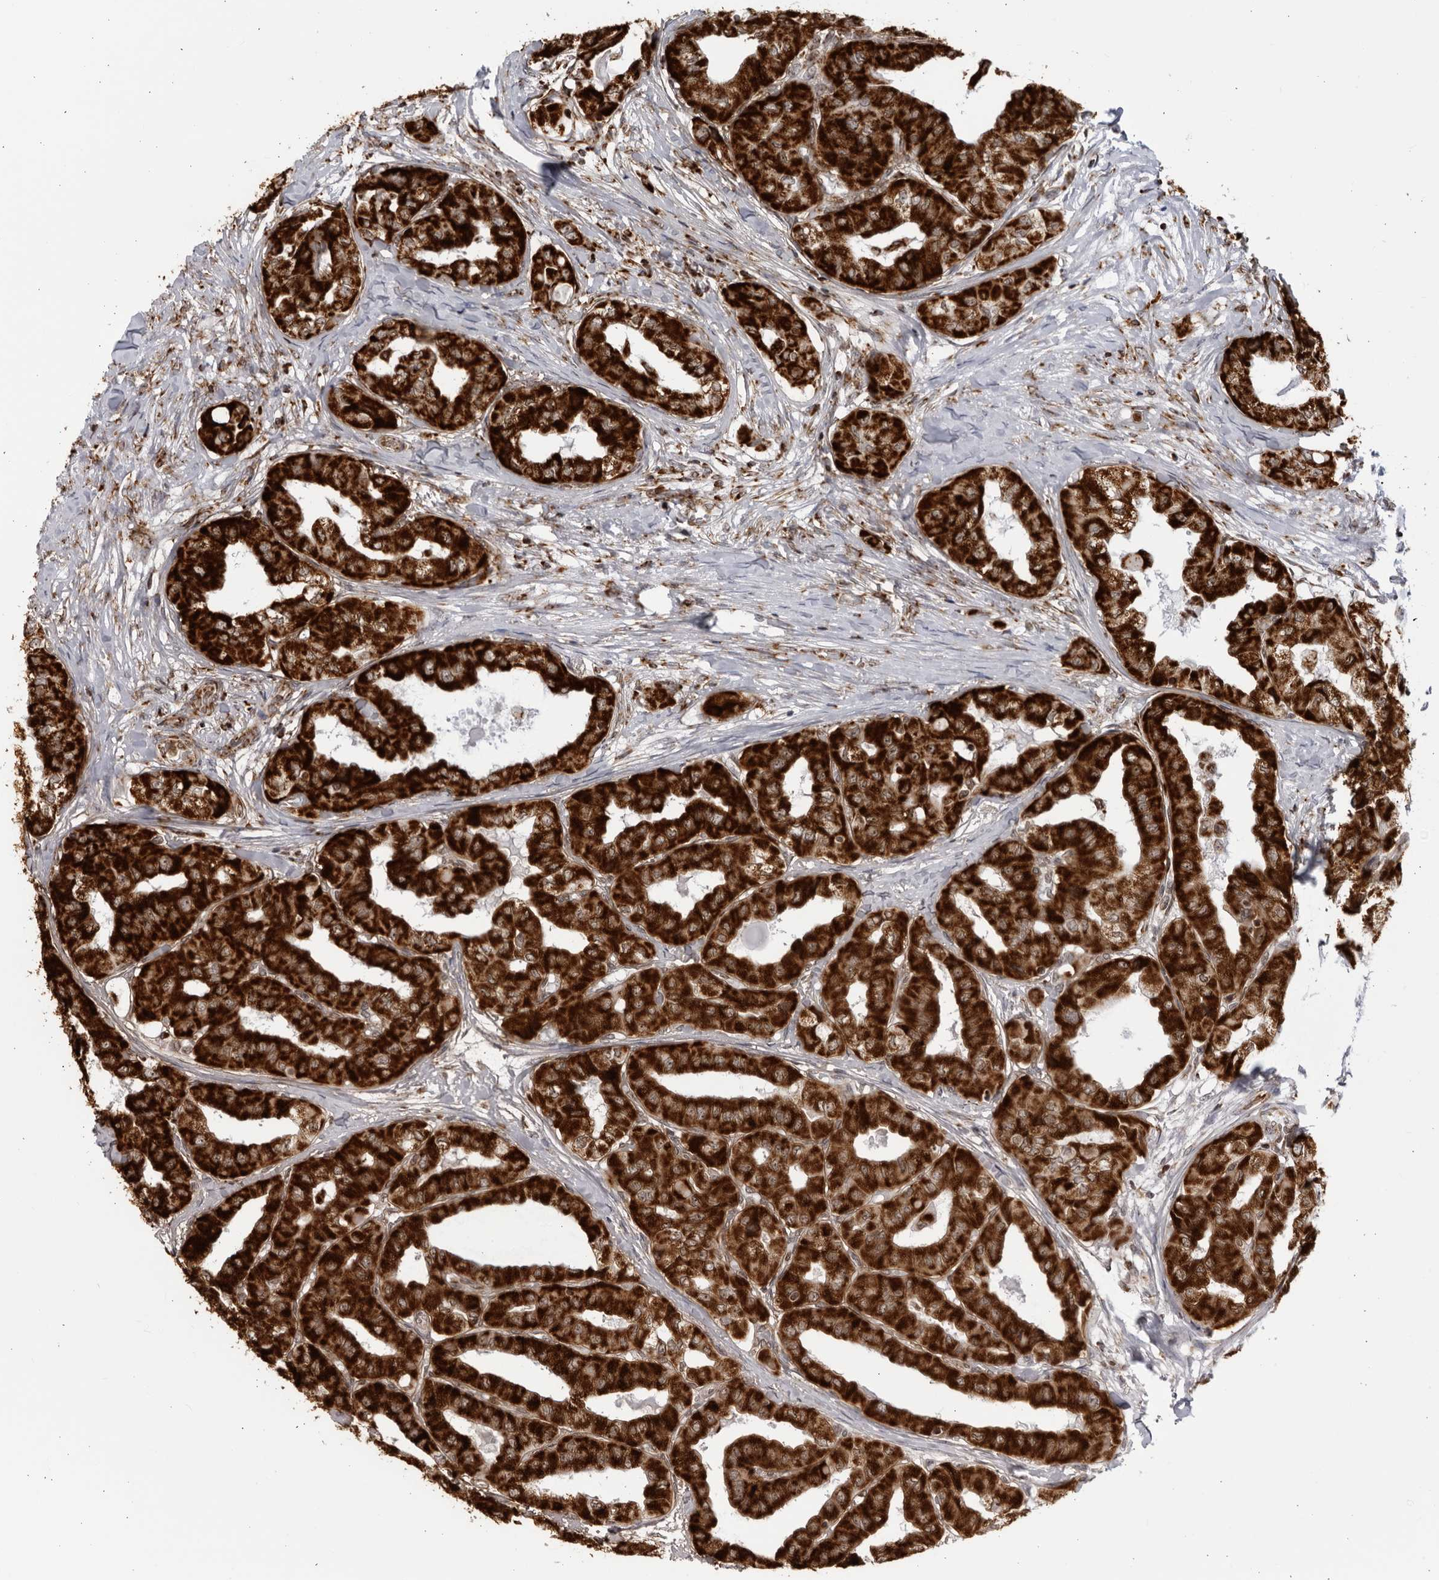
{"staining": {"intensity": "strong", "quantity": ">75%", "location": "cytoplasmic/membranous"}, "tissue": "thyroid cancer", "cell_type": "Tumor cells", "image_type": "cancer", "snomed": [{"axis": "morphology", "description": "Papillary adenocarcinoma, NOS"}, {"axis": "topography", "description": "Thyroid gland"}], "caption": "Thyroid cancer stained for a protein (brown) exhibits strong cytoplasmic/membranous positive staining in about >75% of tumor cells.", "gene": "RBM34", "patient": {"sex": "female", "age": 59}}